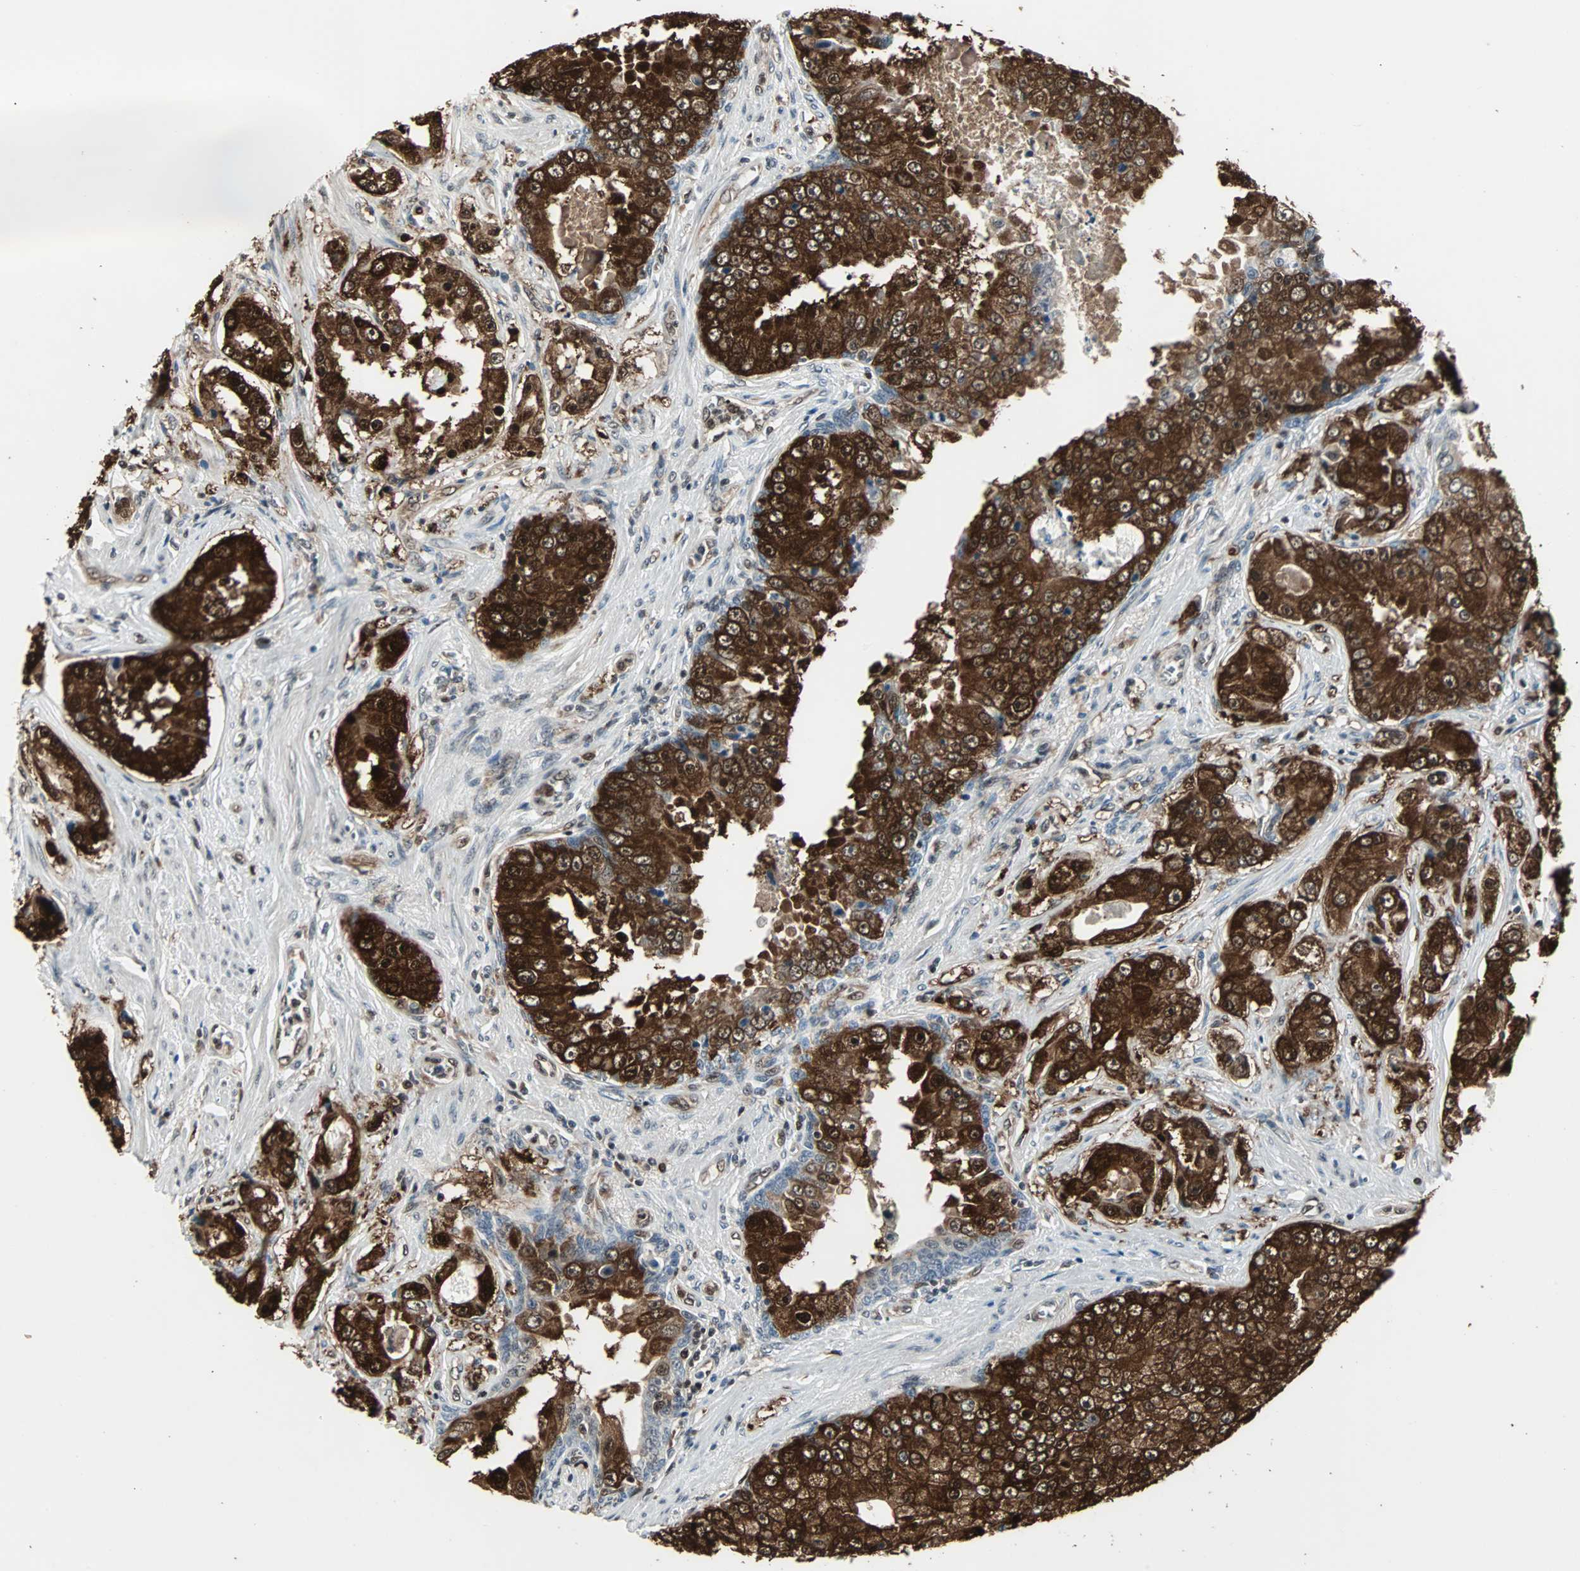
{"staining": {"intensity": "strong", "quantity": ">75%", "location": "cytoplasmic/membranous,nuclear"}, "tissue": "prostate cancer", "cell_type": "Tumor cells", "image_type": "cancer", "snomed": [{"axis": "morphology", "description": "Adenocarcinoma, High grade"}, {"axis": "topography", "description": "Prostate"}], "caption": "IHC of prostate cancer displays high levels of strong cytoplasmic/membranous and nuclear staining in approximately >75% of tumor cells. (Stains: DAB in brown, nuclei in blue, Microscopy: brightfield microscopy at high magnification).", "gene": "ACLY", "patient": {"sex": "male", "age": 73}}